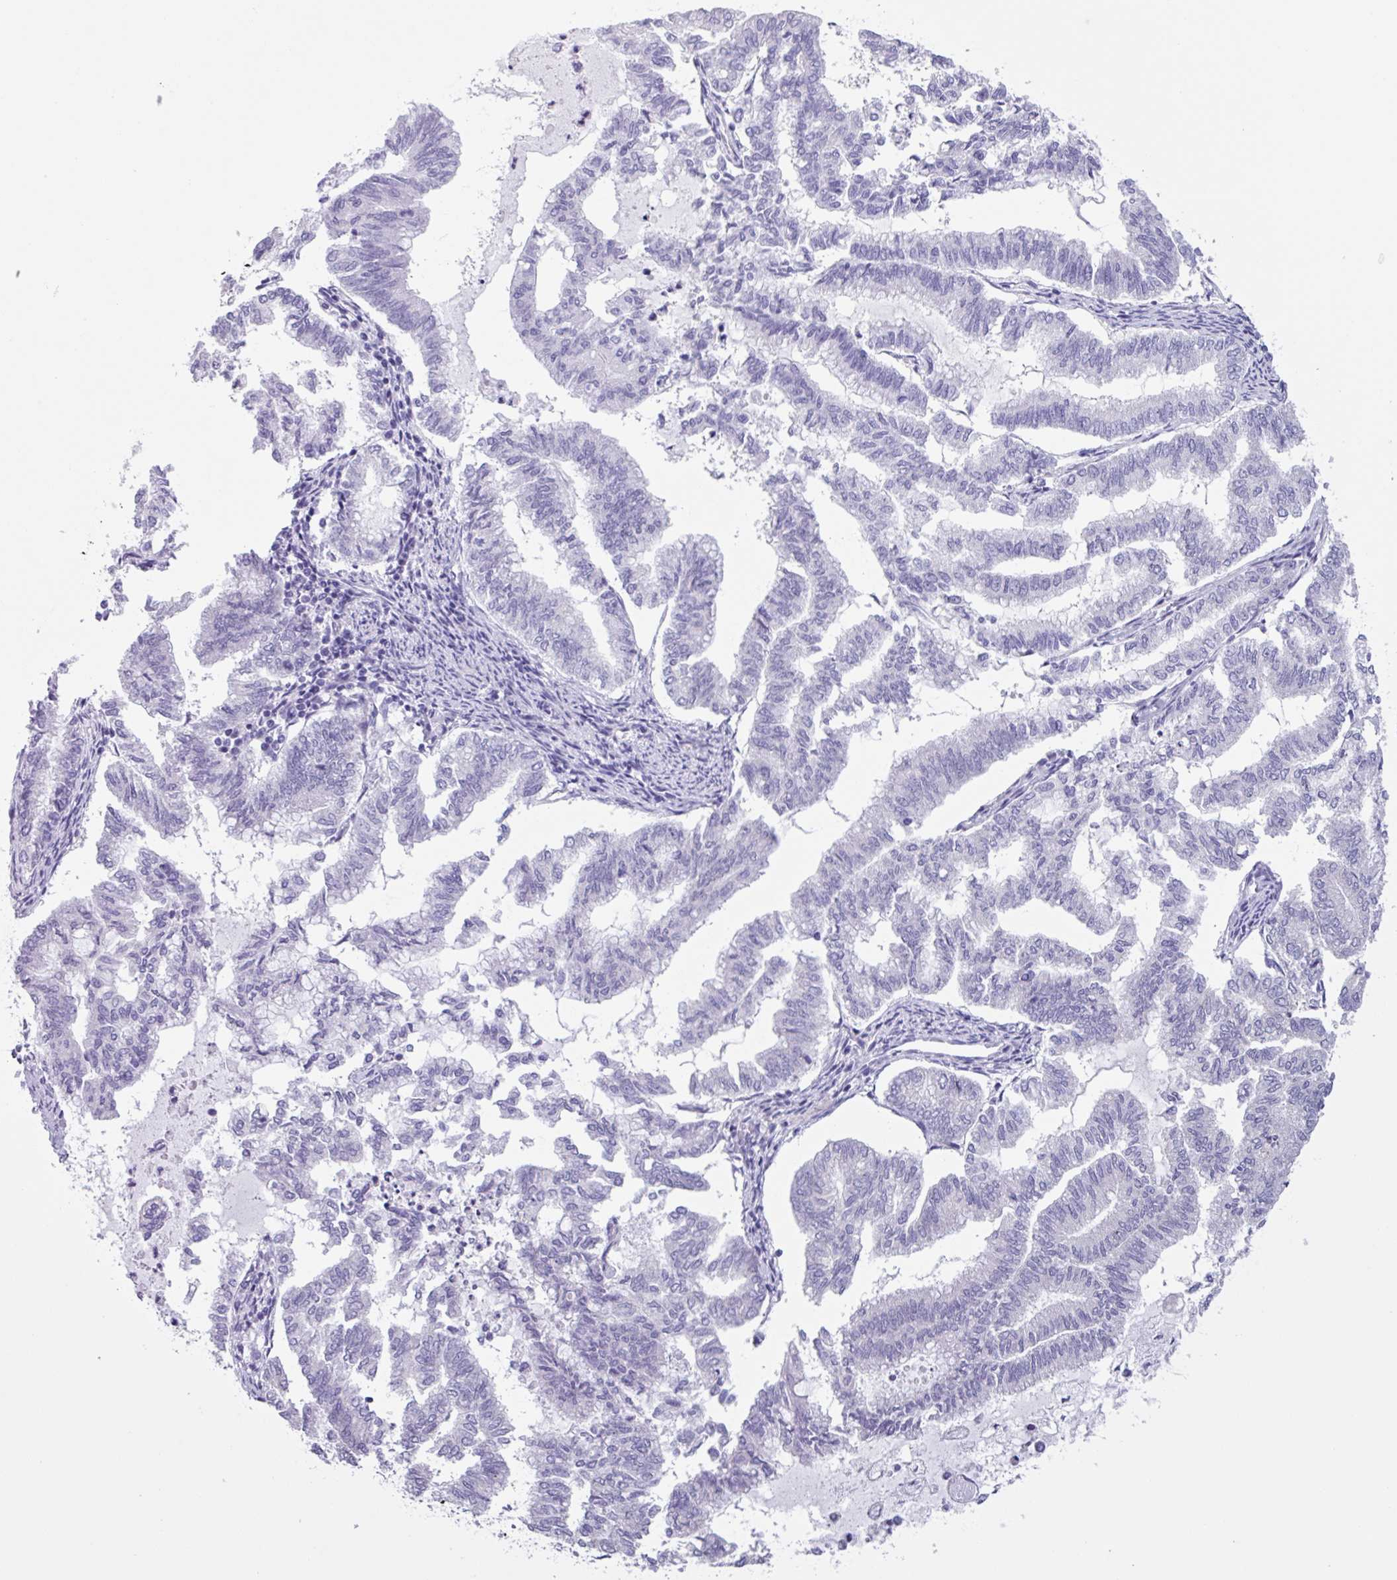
{"staining": {"intensity": "negative", "quantity": "none", "location": "none"}, "tissue": "endometrial cancer", "cell_type": "Tumor cells", "image_type": "cancer", "snomed": [{"axis": "morphology", "description": "Adenocarcinoma, NOS"}, {"axis": "topography", "description": "Endometrium"}], "caption": "Immunohistochemistry of adenocarcinoma (endometrial) demonstrates no positivity in tumor cells. The staining was performed using DAB to visualize the protein expression in brown, while the nuclei were stained in blue with hematoxylin (Magnification: 20x).", "gene": "C20orf27", "patient": {"sex": "female", "age": 79}}